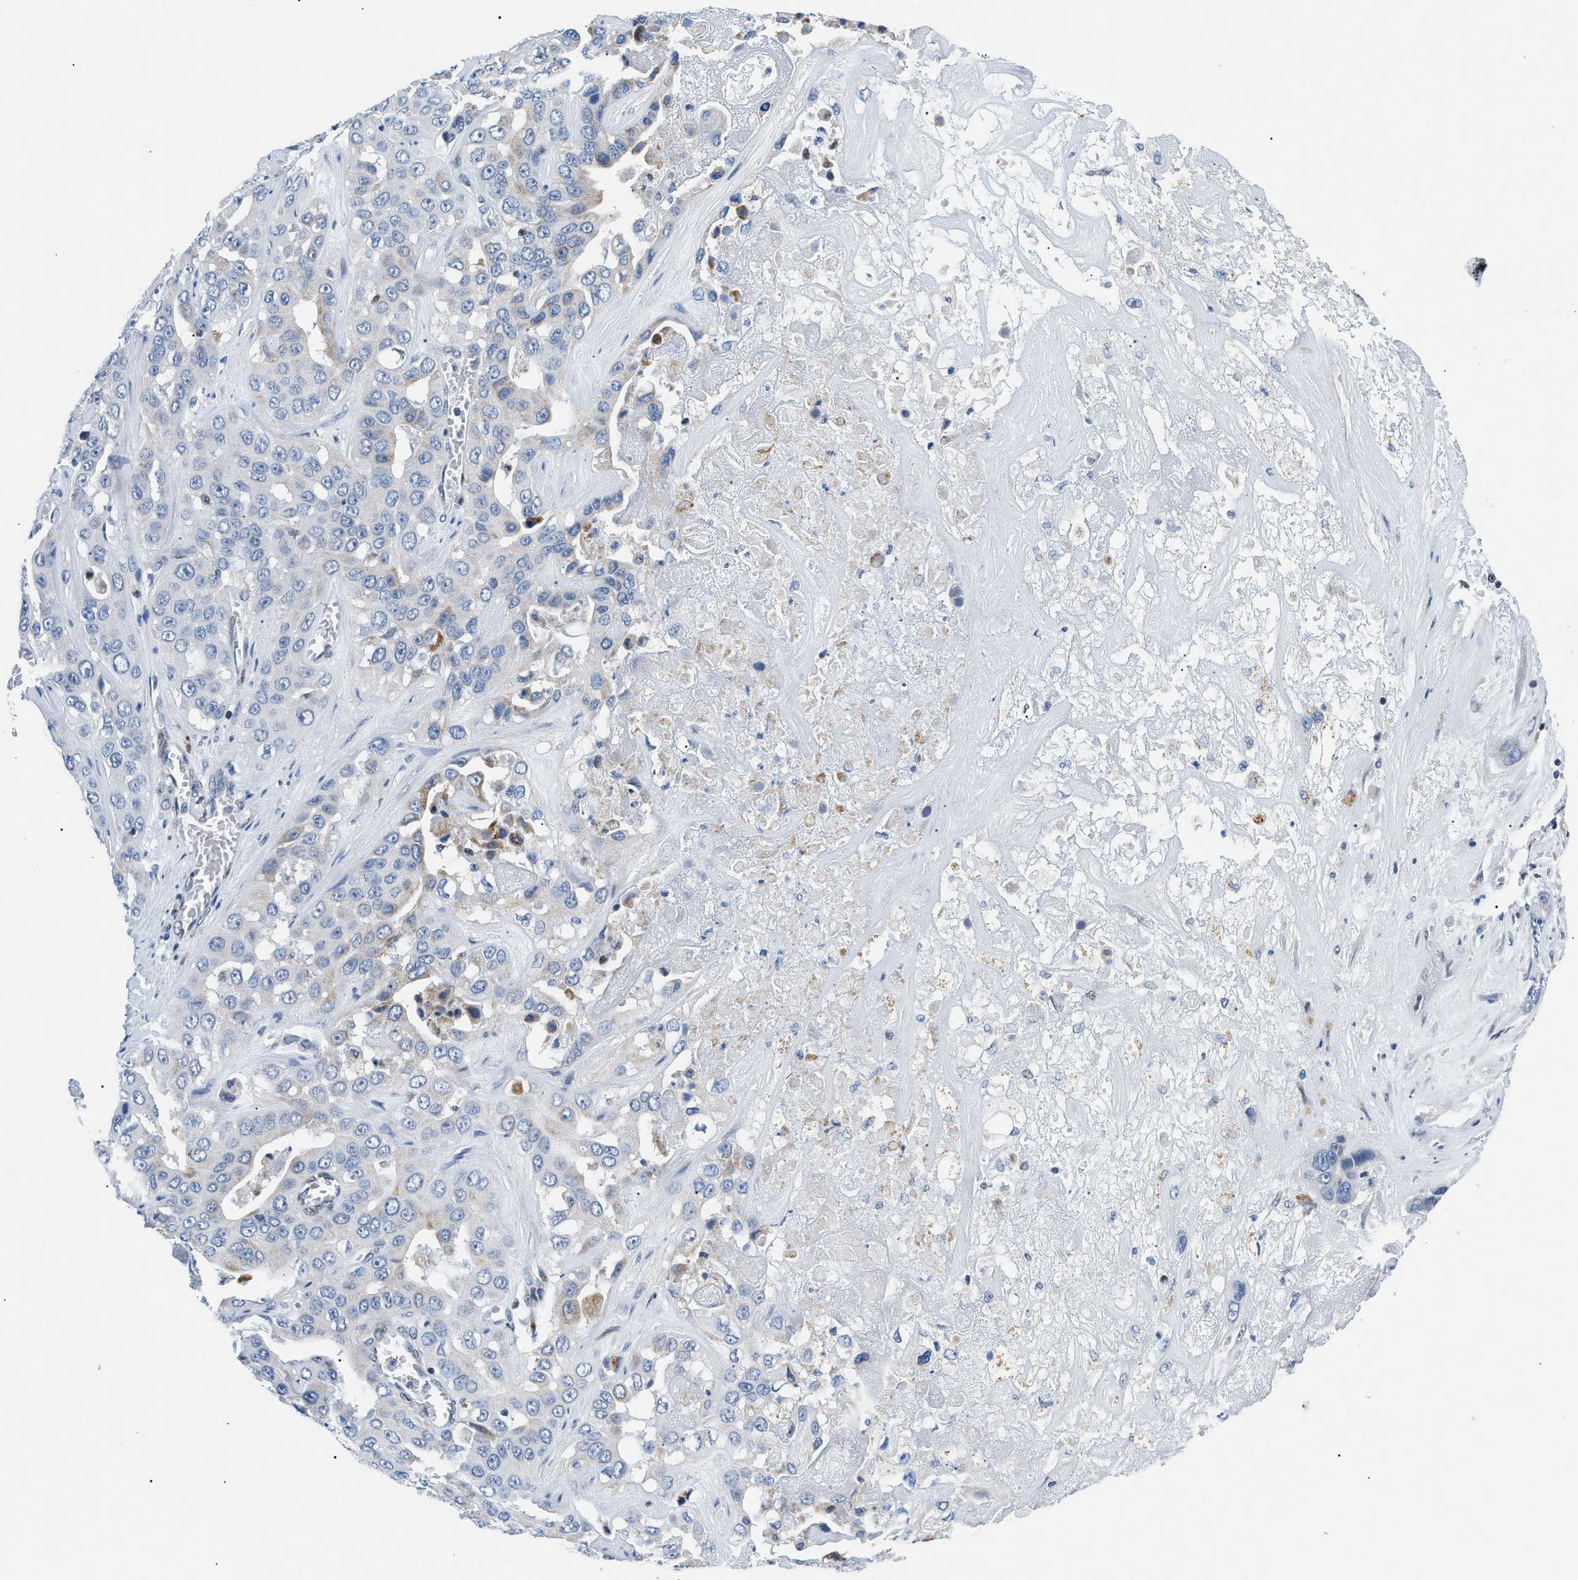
{"staining": {"intensity": "negative", "quantity": "none", "location": "none"}, "tissue": "liver cancer", "cell_type": "Tumor cells", "image_type": "cancer", "snomed": [{"axis": "morphology", "description": "Cholangiocarcinoma"}, {"axis": "topography", "description": "Liver"}], "caption": "The histopathology image shows no staining of tumor cells in liver cholangiocarcinoma.", "gene": "SMARCC1", "patient": {"sex": "female", "age": 52}}